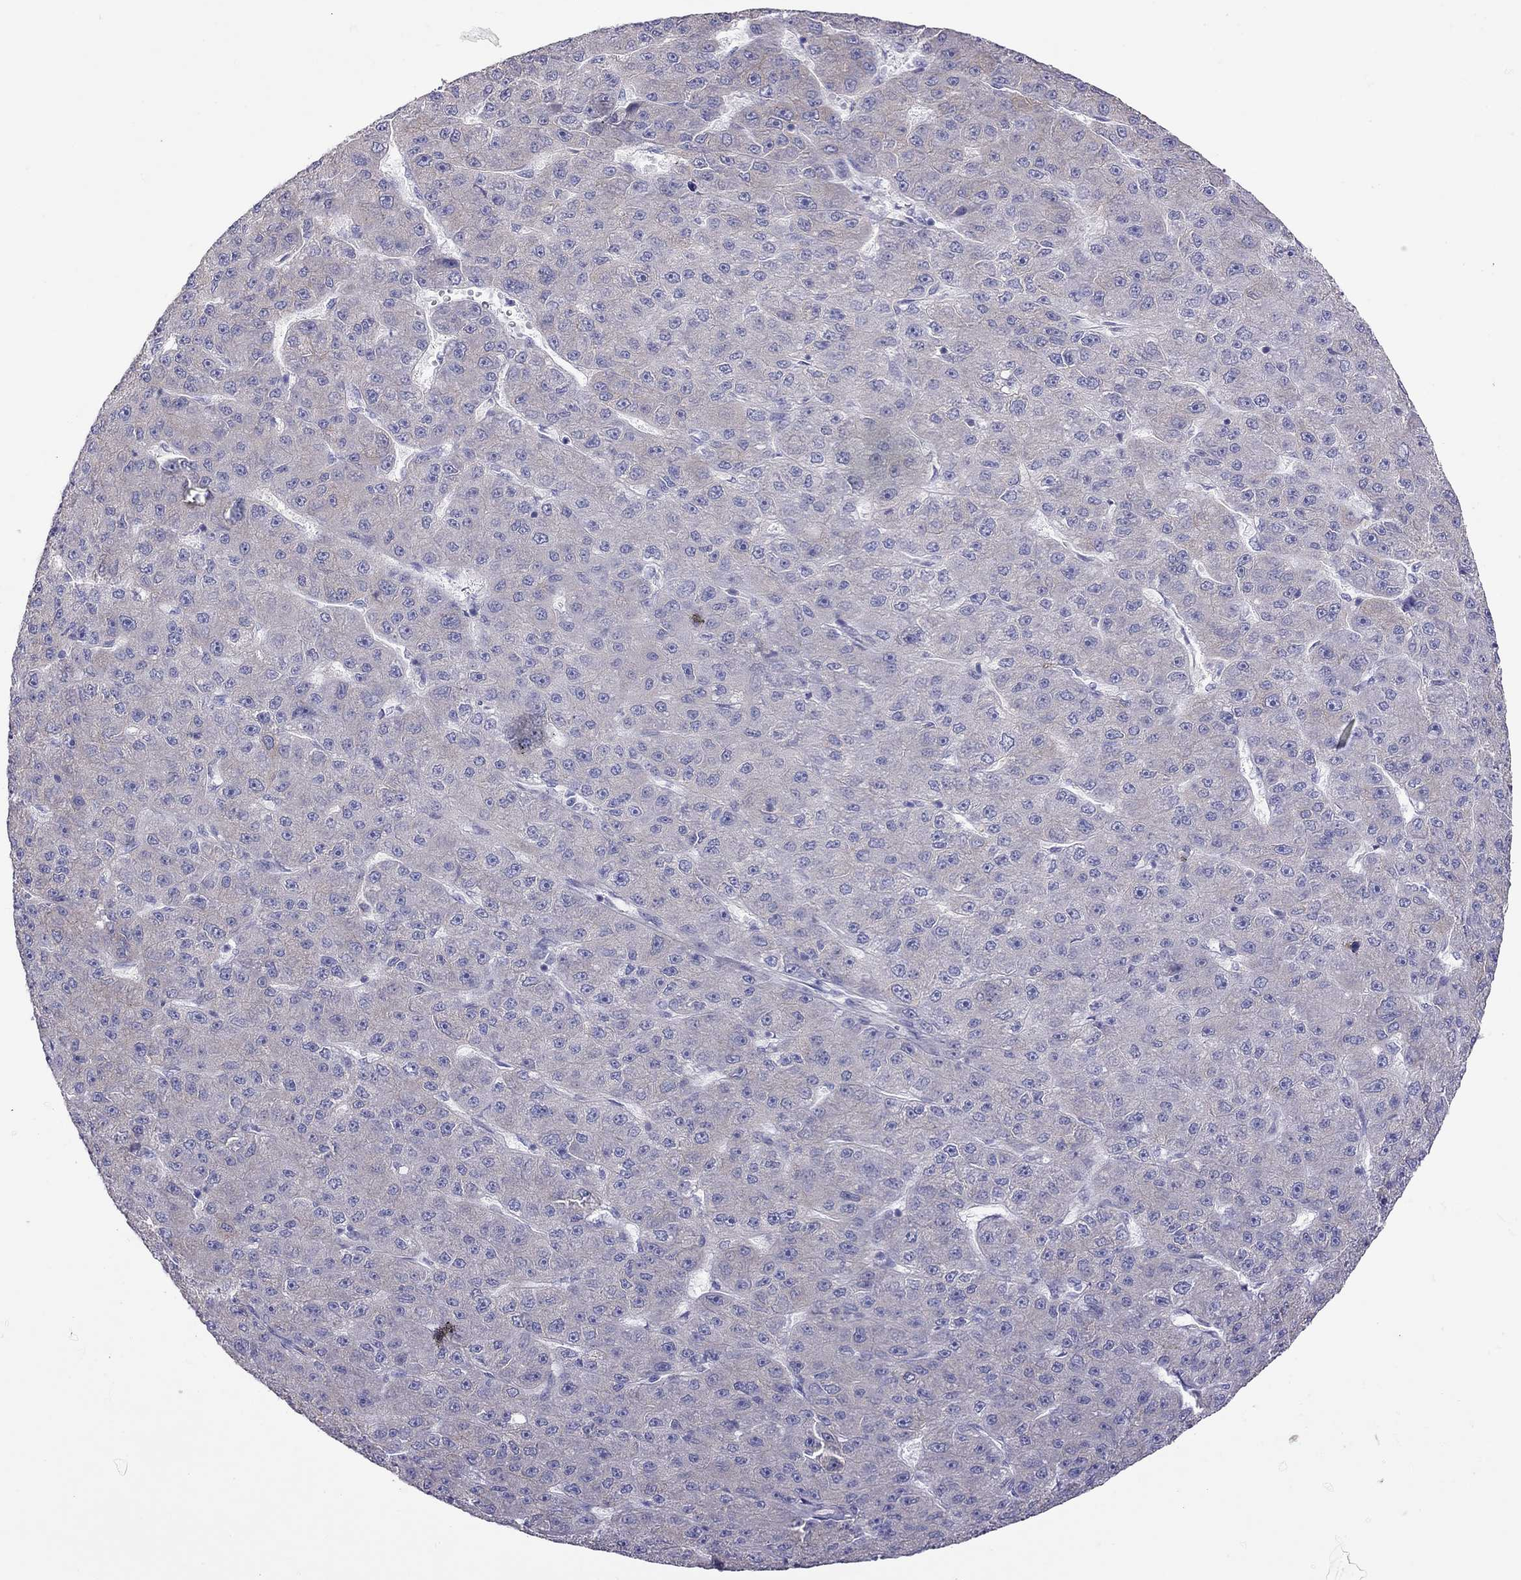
{"staining": {"intensity": "negative", "quantity": "none", "location": "none"}, "tissue": "liver cancer", "cell_type": "Tumor cells", "image_type": "cancer", "snomed": [{"axis": "morphology", "description": "Carcinoma, Hepatocellular, NOS"}, {"axis": "topography", "description": "Liver"}], "caption": "Immunohistochemistry of human liver cancer reveals no staining in tumor cells. (DAB IHC, high magnification).", "gene": "ALOX15B", "patient": {"sex": "male", "age": 67}}